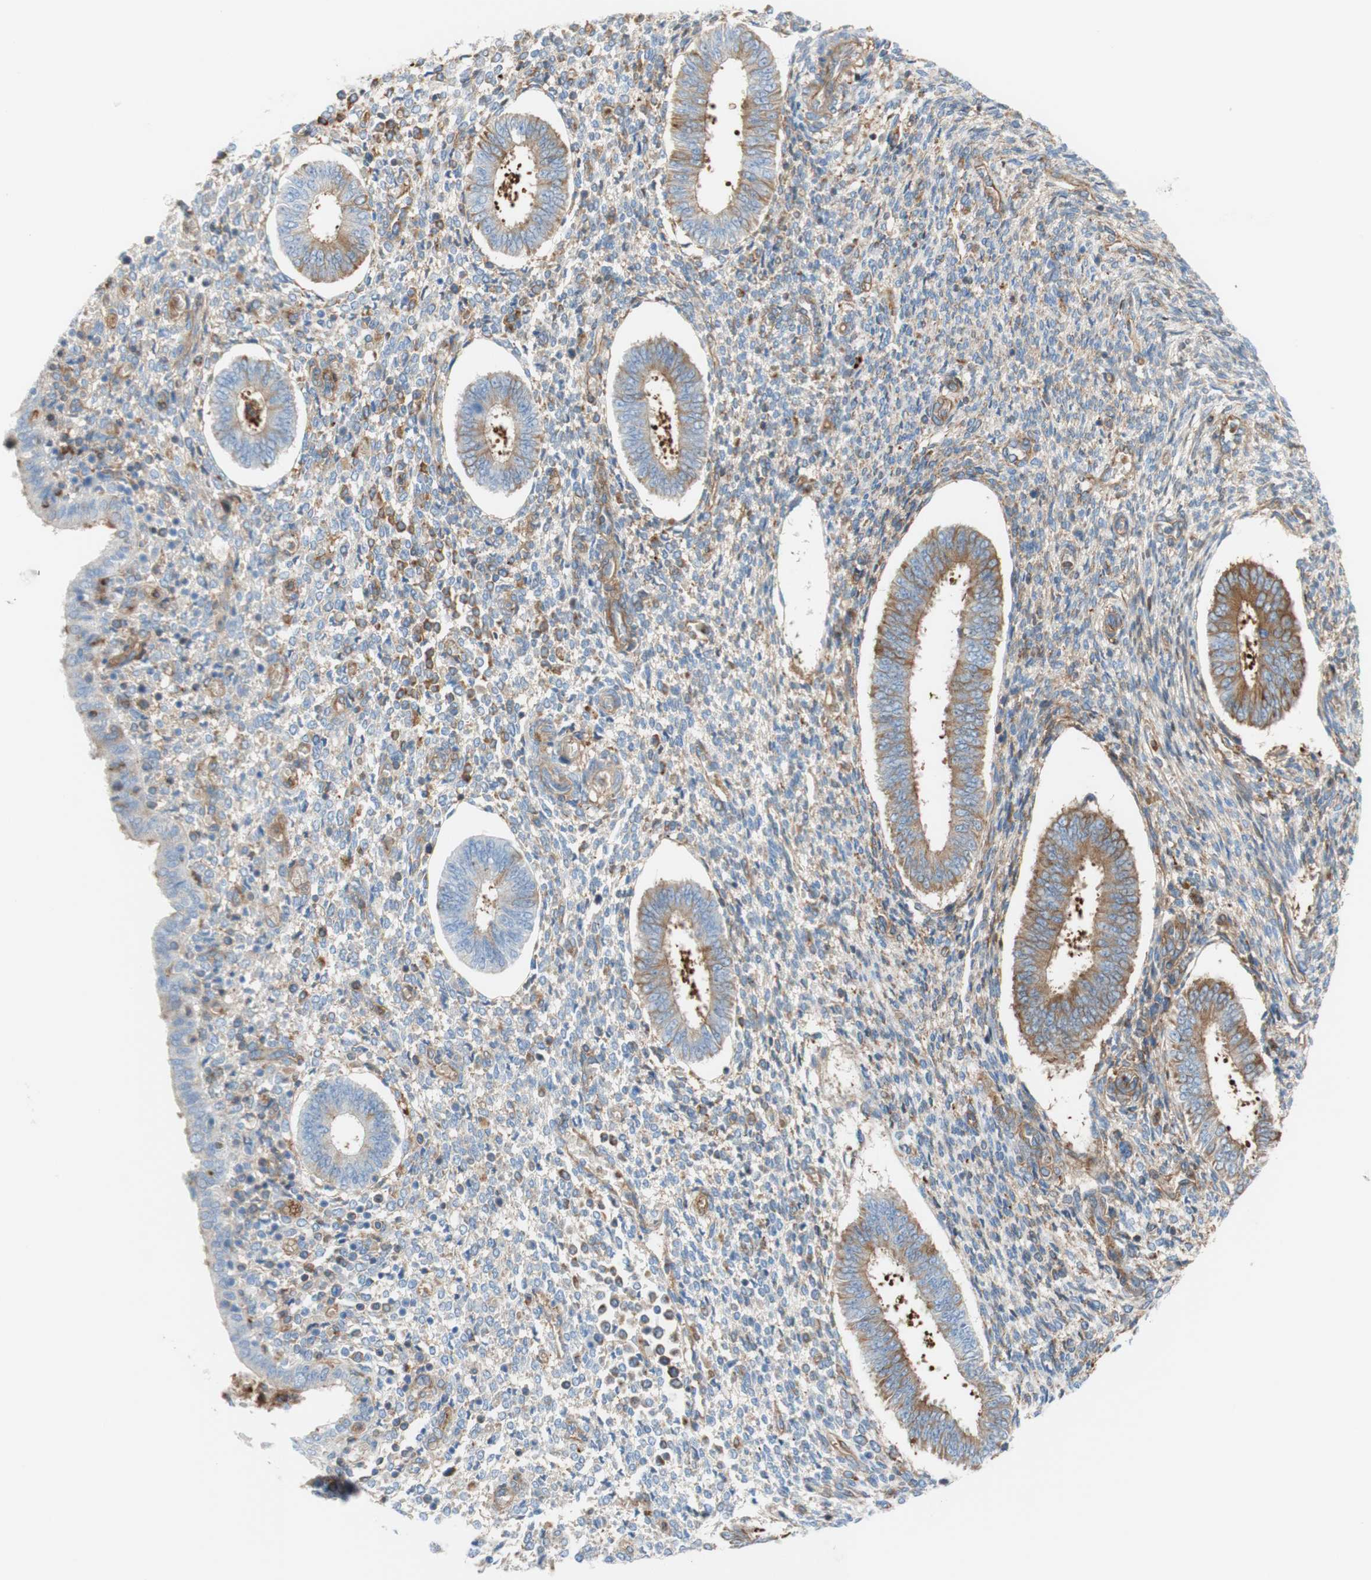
{"staining": {"intensity": "weak", "quantity": "25%-75%", "location": "cytoplasmic/membranous"}, "tissue": "endometrium", "cell_type": "Cells in endometrial stroma", "image_type": "normal", "snomed": [{"axis": "morphology", "description": "Normal tissue, NOS"}, {"axis": "topography", "description": "Endometrium"}], "caption": "Endometrium stained with DAB (3,3'-diaminobenzidine) immunohistochemistry displays low levels of weak cytoplasmic/membranous positivity in approximately 25%-75% of cells in endometrial stroma.", "gene": "STOM", "patient": {"sex": "female", "age": 35}}